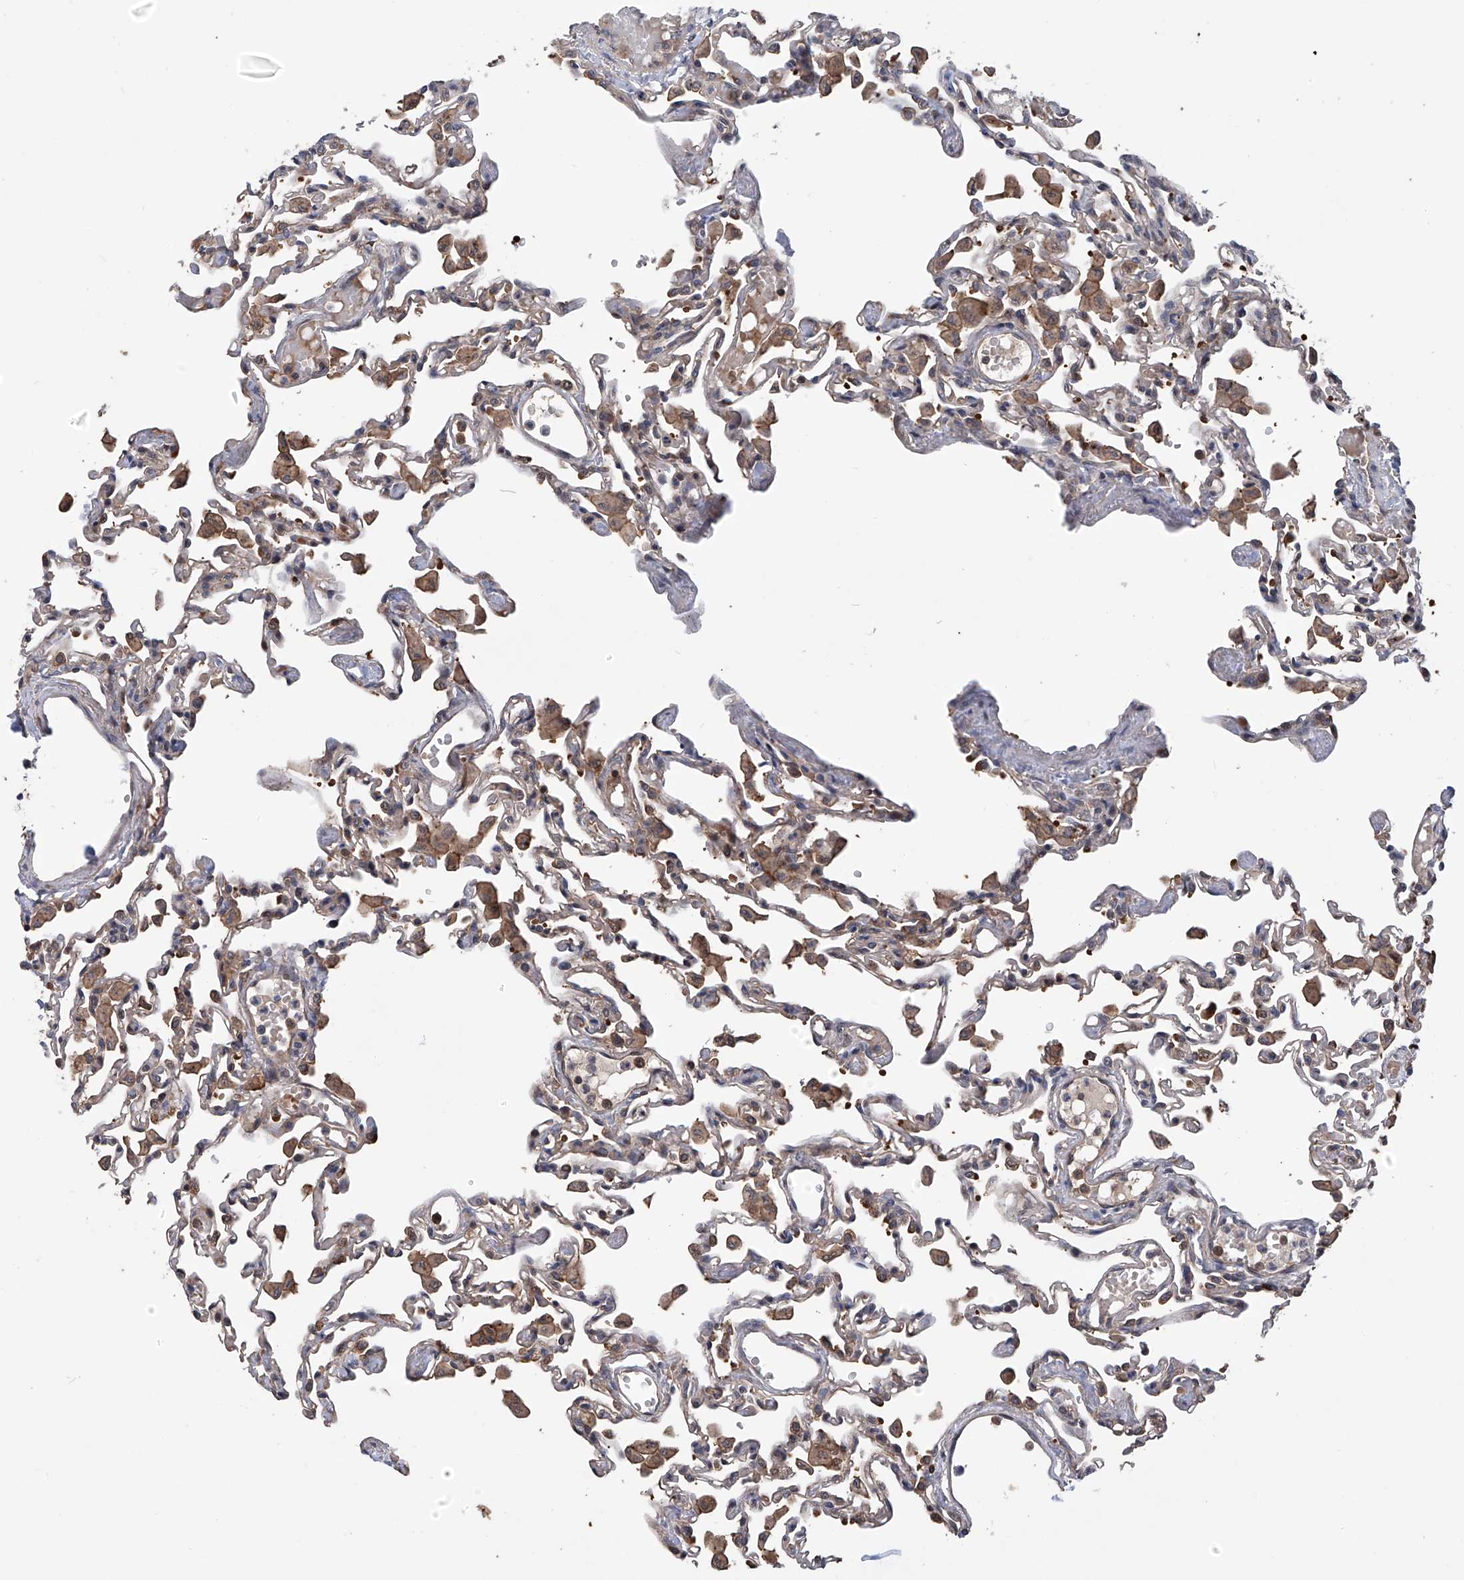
{"staining": {"intensity": "moderate", "quantity": "<25%", "location": "cytoplasmic/membranous"}, "tissue": "lung", "cell_type": "Alveolar cells", "image_type": "normal", "snomed": [{"axis": "morphology", "description": "Normal tissue, NOS"}, {"axis": "topography", "description": "Bronchus"}, {"axis": "topography", "description": "Lung"}], "caption": "Lung was stained to show a protein in brown. There is low levels of moderate cytoplasmic/membranous expression in about <25% of alveolar cells. (DAB (3,3'-diaminobenzidine) = brown stain, brightfield microscopy at high magnification).", "gene": "NUDT17", "patient": {"sex": "female", "age": 49}}